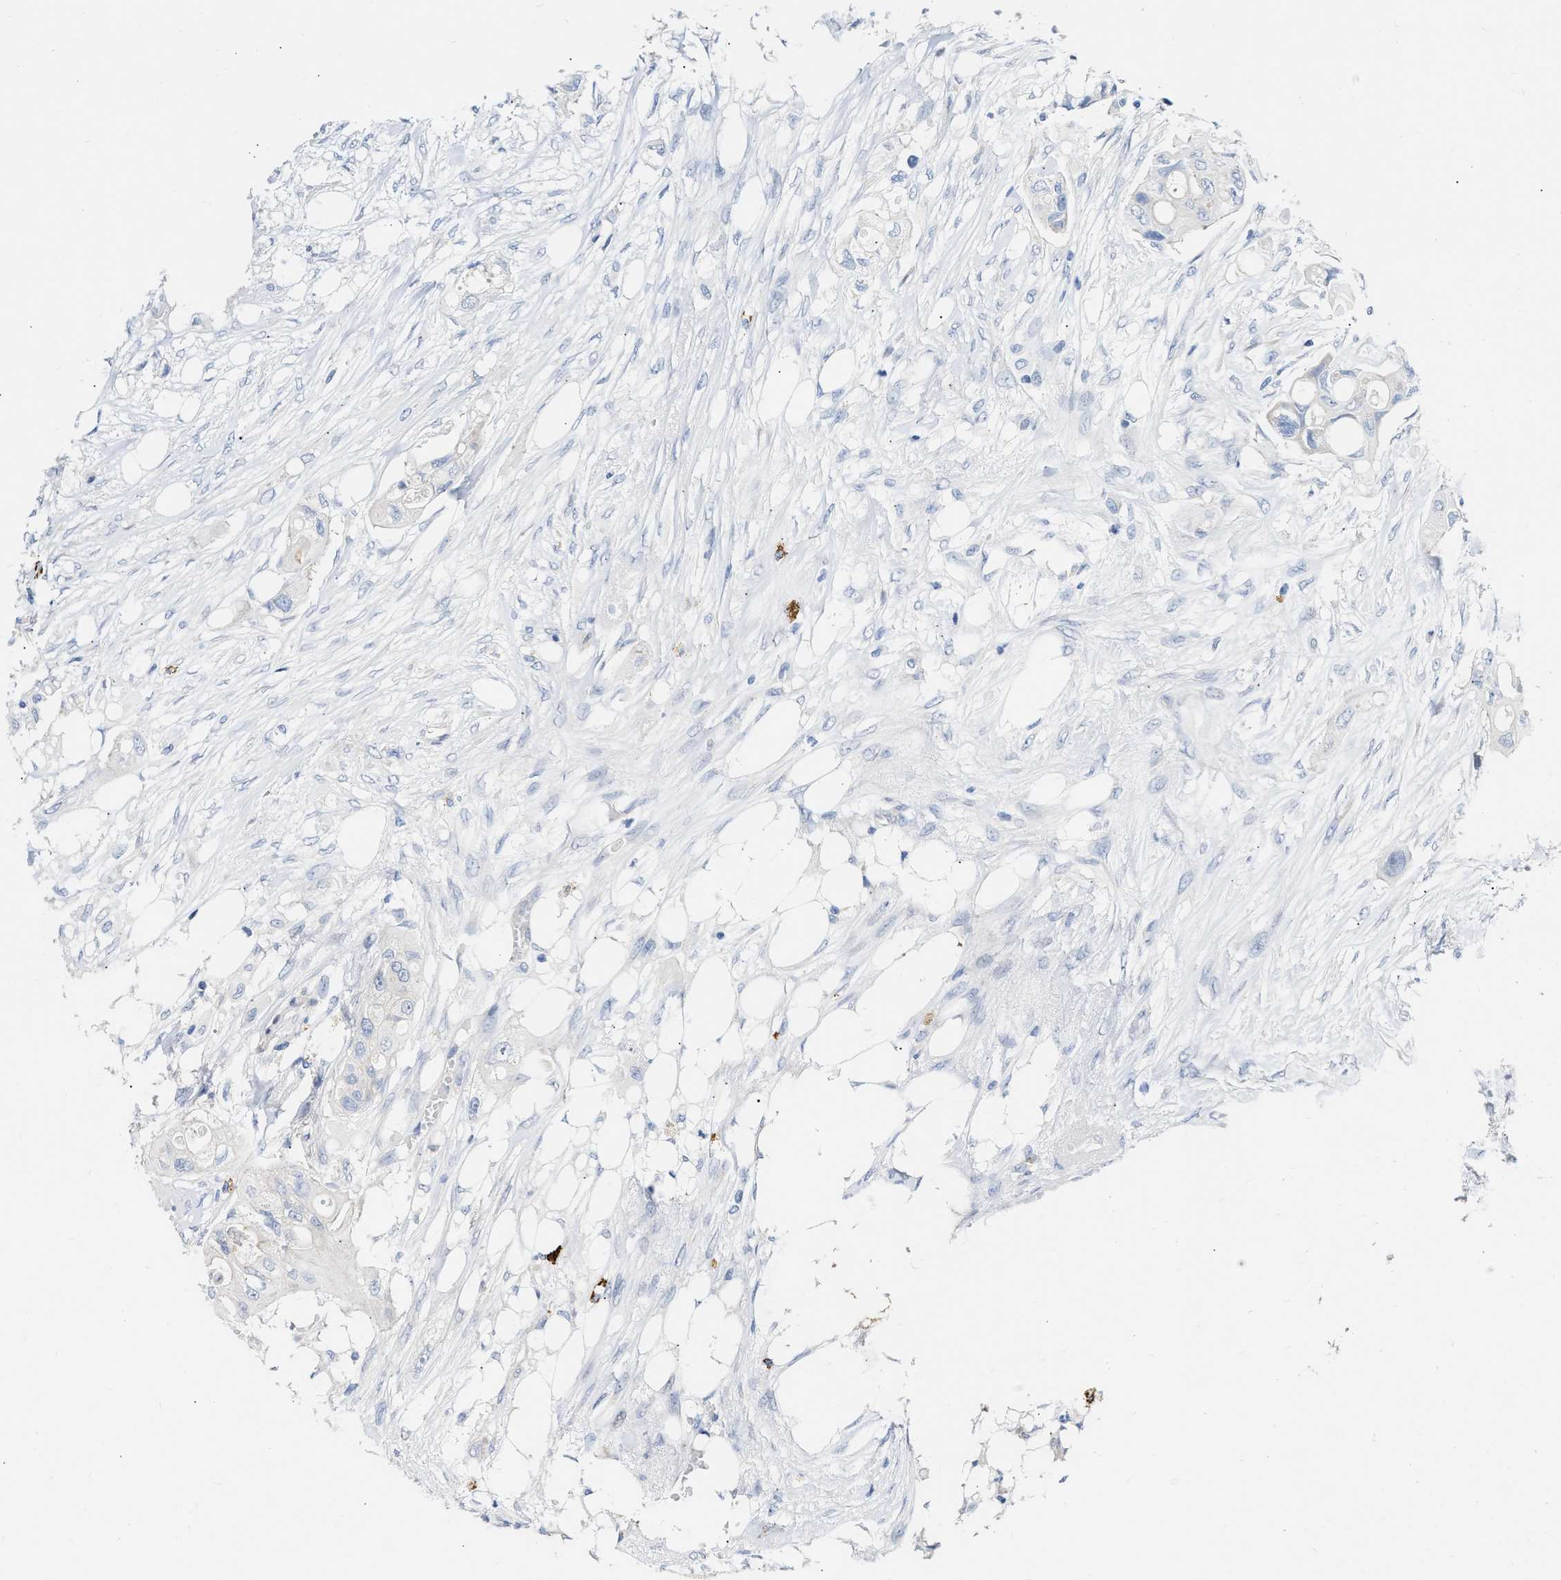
{"staining": {"intensity": "negative", "quantity": "none", "location": "none"}, "tissue": "colorectal cancer", "cell_type": "Tumor cells", "image_type": "cancer", "snomed": [{"axis": "morphology", "description": "Adenocarcinoma, NOS"}, {"axis": "topography", "description": "Colon"}], "caption": "Photomicrograph shows no significant protein expression in tumor cells of adenocarcinoma (colorectal).", "gene": "FHL1", "patient": {"sex": "female", "age": 57}}